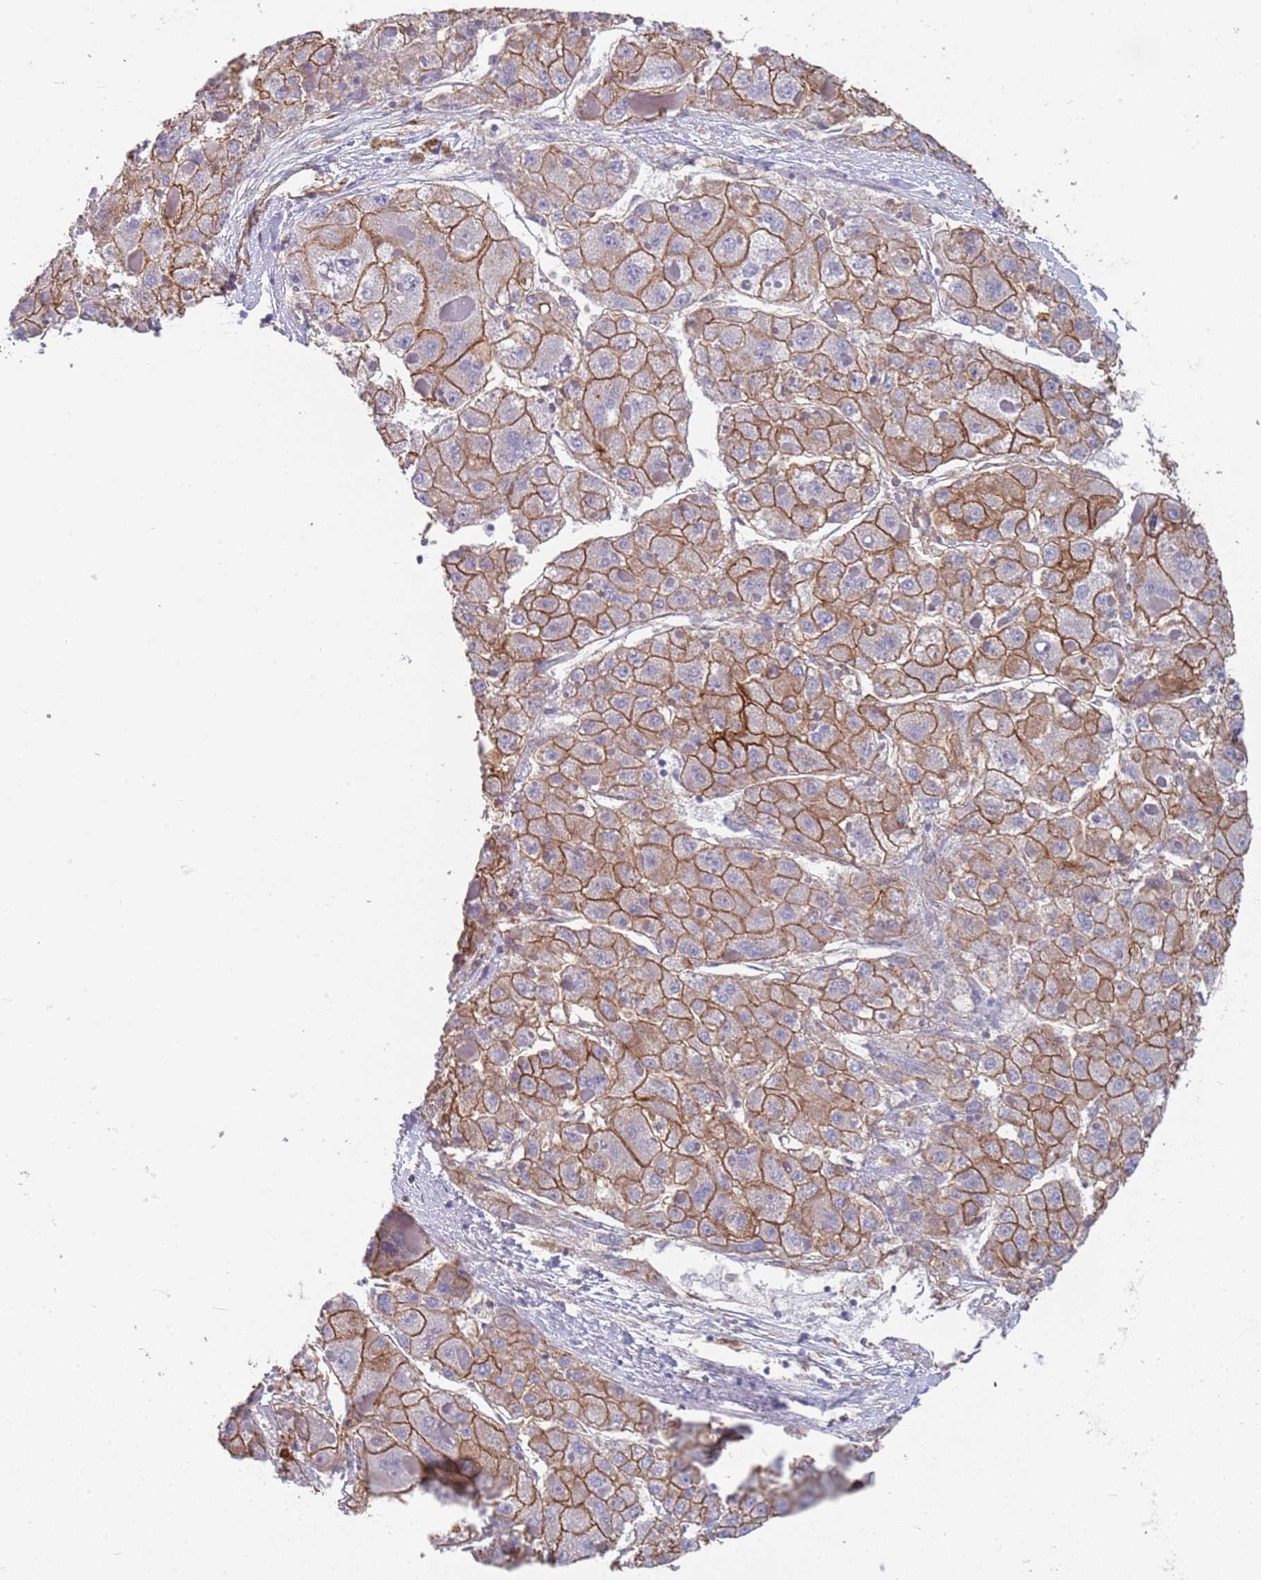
{"staining": {"intensity": "strong", "quantity": ">75%", "location": "cytoplasmic/membranous"}, "tissue": "liver cancer", "cell_type": "Tumor cells", "image_type": "cancer", "snomed": [{"axis": "morphology", "description": "Carcinoma, Hepatocellular, NOS"}, {"axis": "topography", "description": "Liver"}], "caption": "A micrograph of liver cancer stained for a protein exhibits strong cytoplasmic/membranous brown staining in tumor cells.", "gene": "JAKMIP2", "patient": {"sex": "female", "age": 73}}